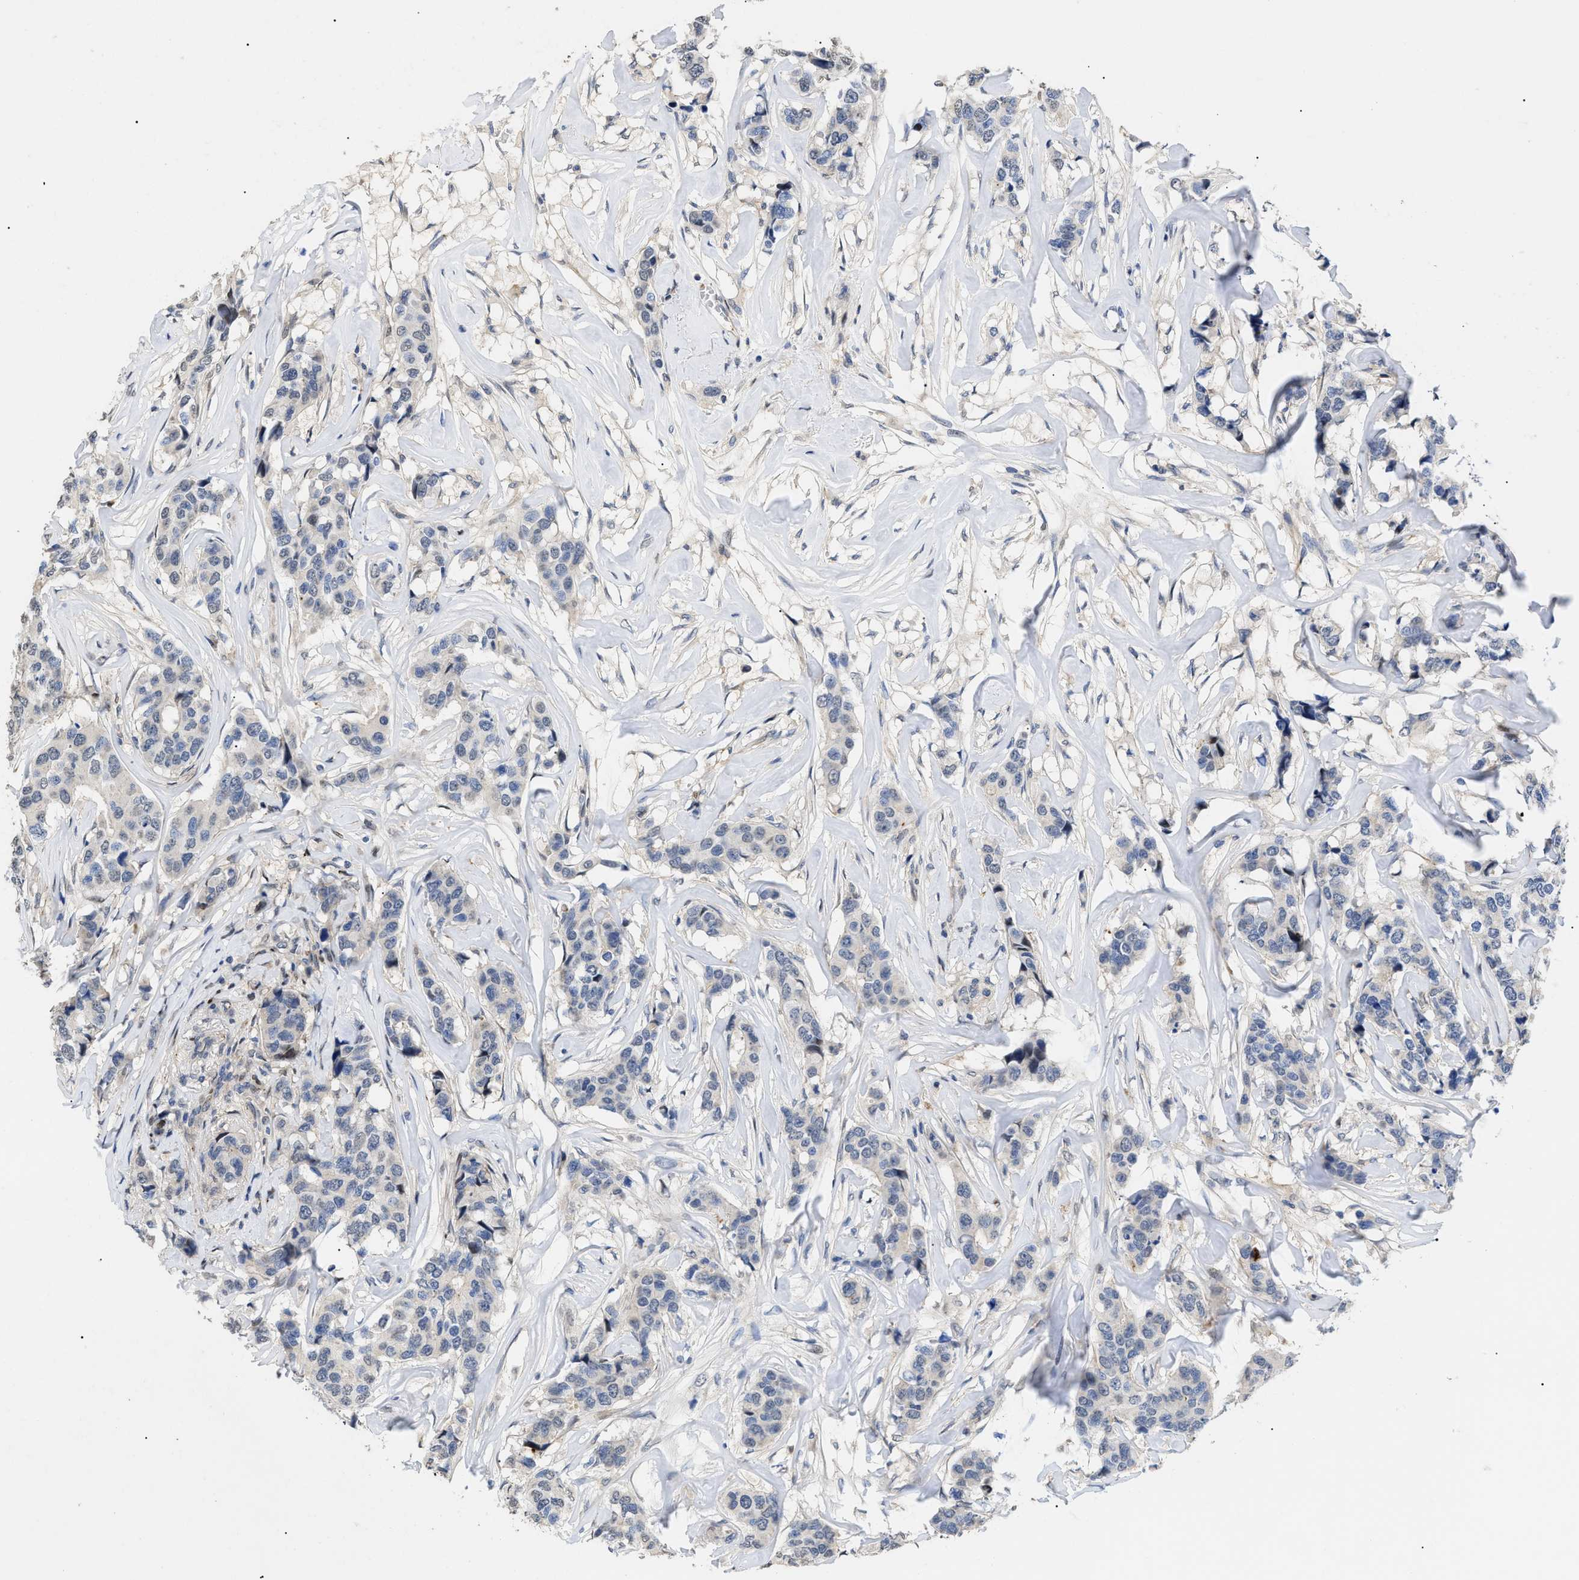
{"staining": {"intensity": "negative", "quantity": "none", "location": "none"}, "tissue": "breast cancer", "cell_type": "Tumor cells", "image_type": "cancer", "snomed": [{"axis": "morphology", "description": "Lobular carcinoma"}, {"axis": "topography", "description": "Breast"}], "caption": "Tumor cells are negative for protein expression in human breast lobular carcinoma.", "gene": "SFXN5", "patient": {"sex": "female", "age": 59}}